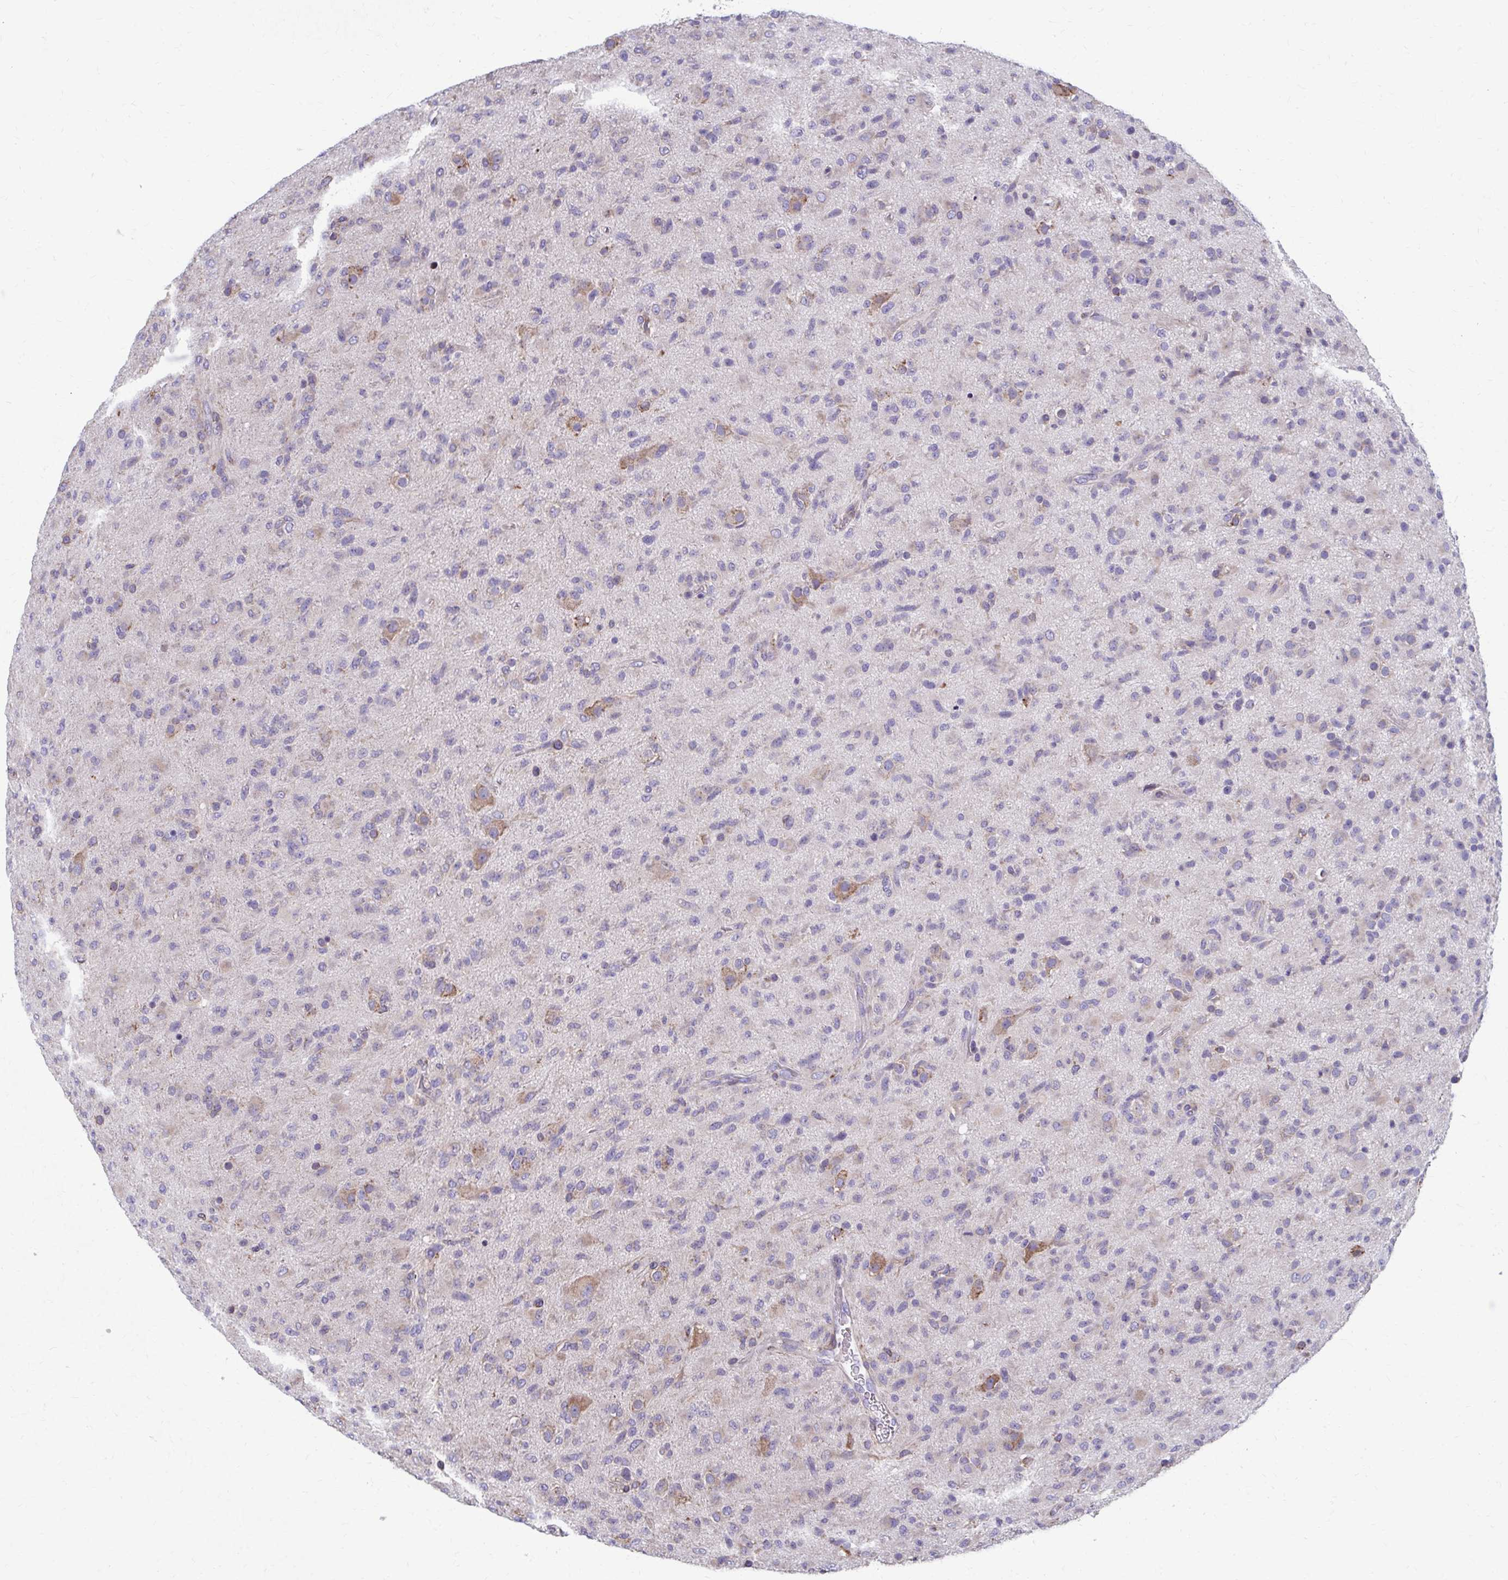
{"staining": {"intensity": "negative", "quantity": "none", "location": "none"}, "tissue": "glioma", "cell_type": "Tumor cells", "image_type": "cancer", "snomed": [{"axis": "morphology", "description": "Glioma, malignant, Low grade"}, {"axis": "topography", "description": "Brain"}], "caption": "DAB immunohistochemical staining of human glioma reveals no significant positivity in tumor cells.", "gene": "FKBP2", "patient": {"sex": "male", "age": 65}}